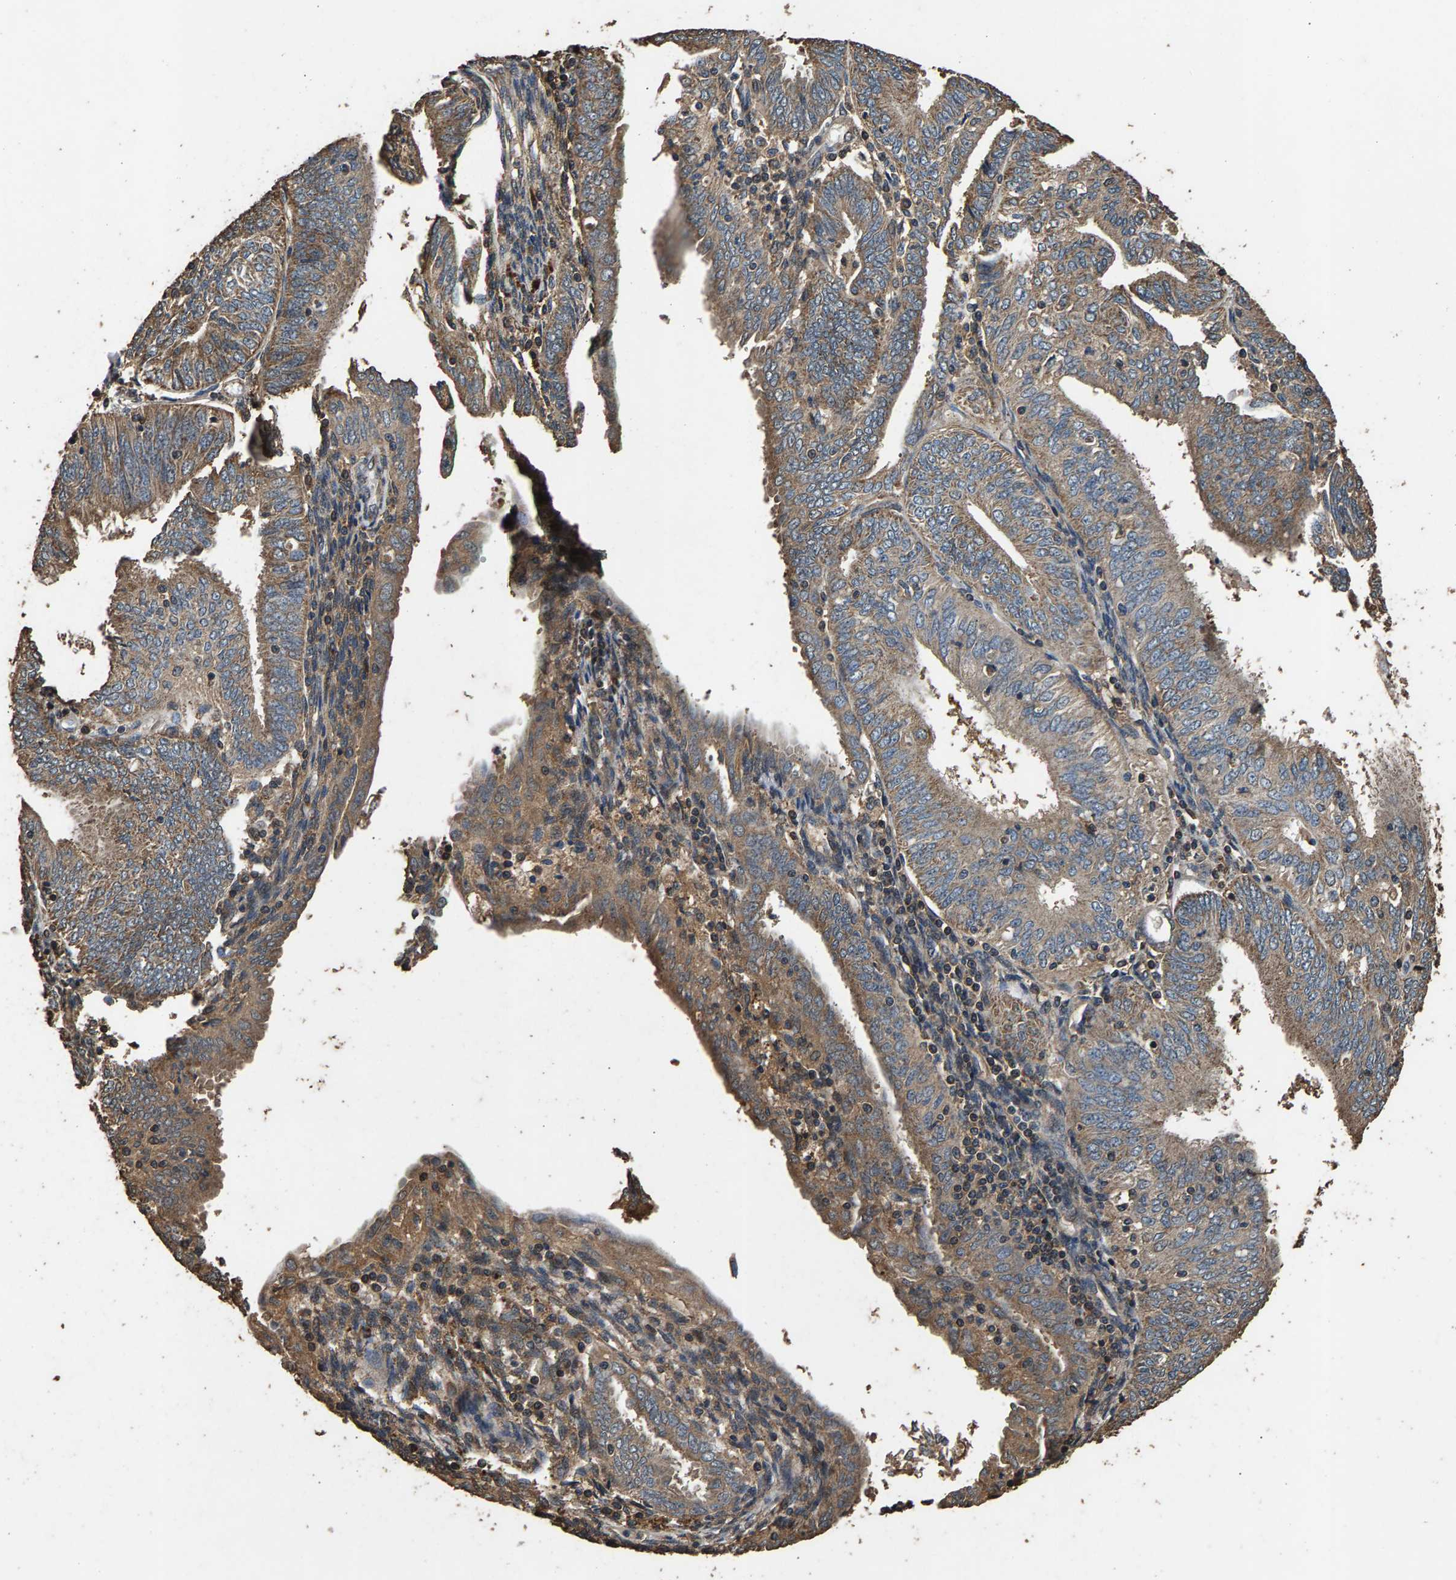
{"staining": {"intensity": "moderate", "quantity": ">75%", "location": "cytoplasmic/membranous"}, "tissue": "endometrial cancer", "cell_type": "Tumor cells", "image_type": "cancer", "snomed": [{"axis": "morphology", "description": "Adenocarcinoma, NOS"}, {"axis": "topography", "description": "Endometrium"}], "caption": "There is medium levels of moderate cytoplasmic/membranous positivity in tumor cells of endometrial adenocarcinoma, as demonstrated by immunohistochemical staining (brown color).", "gene": "MRPL27", "patient": {"sex": "female", "age": 58}}